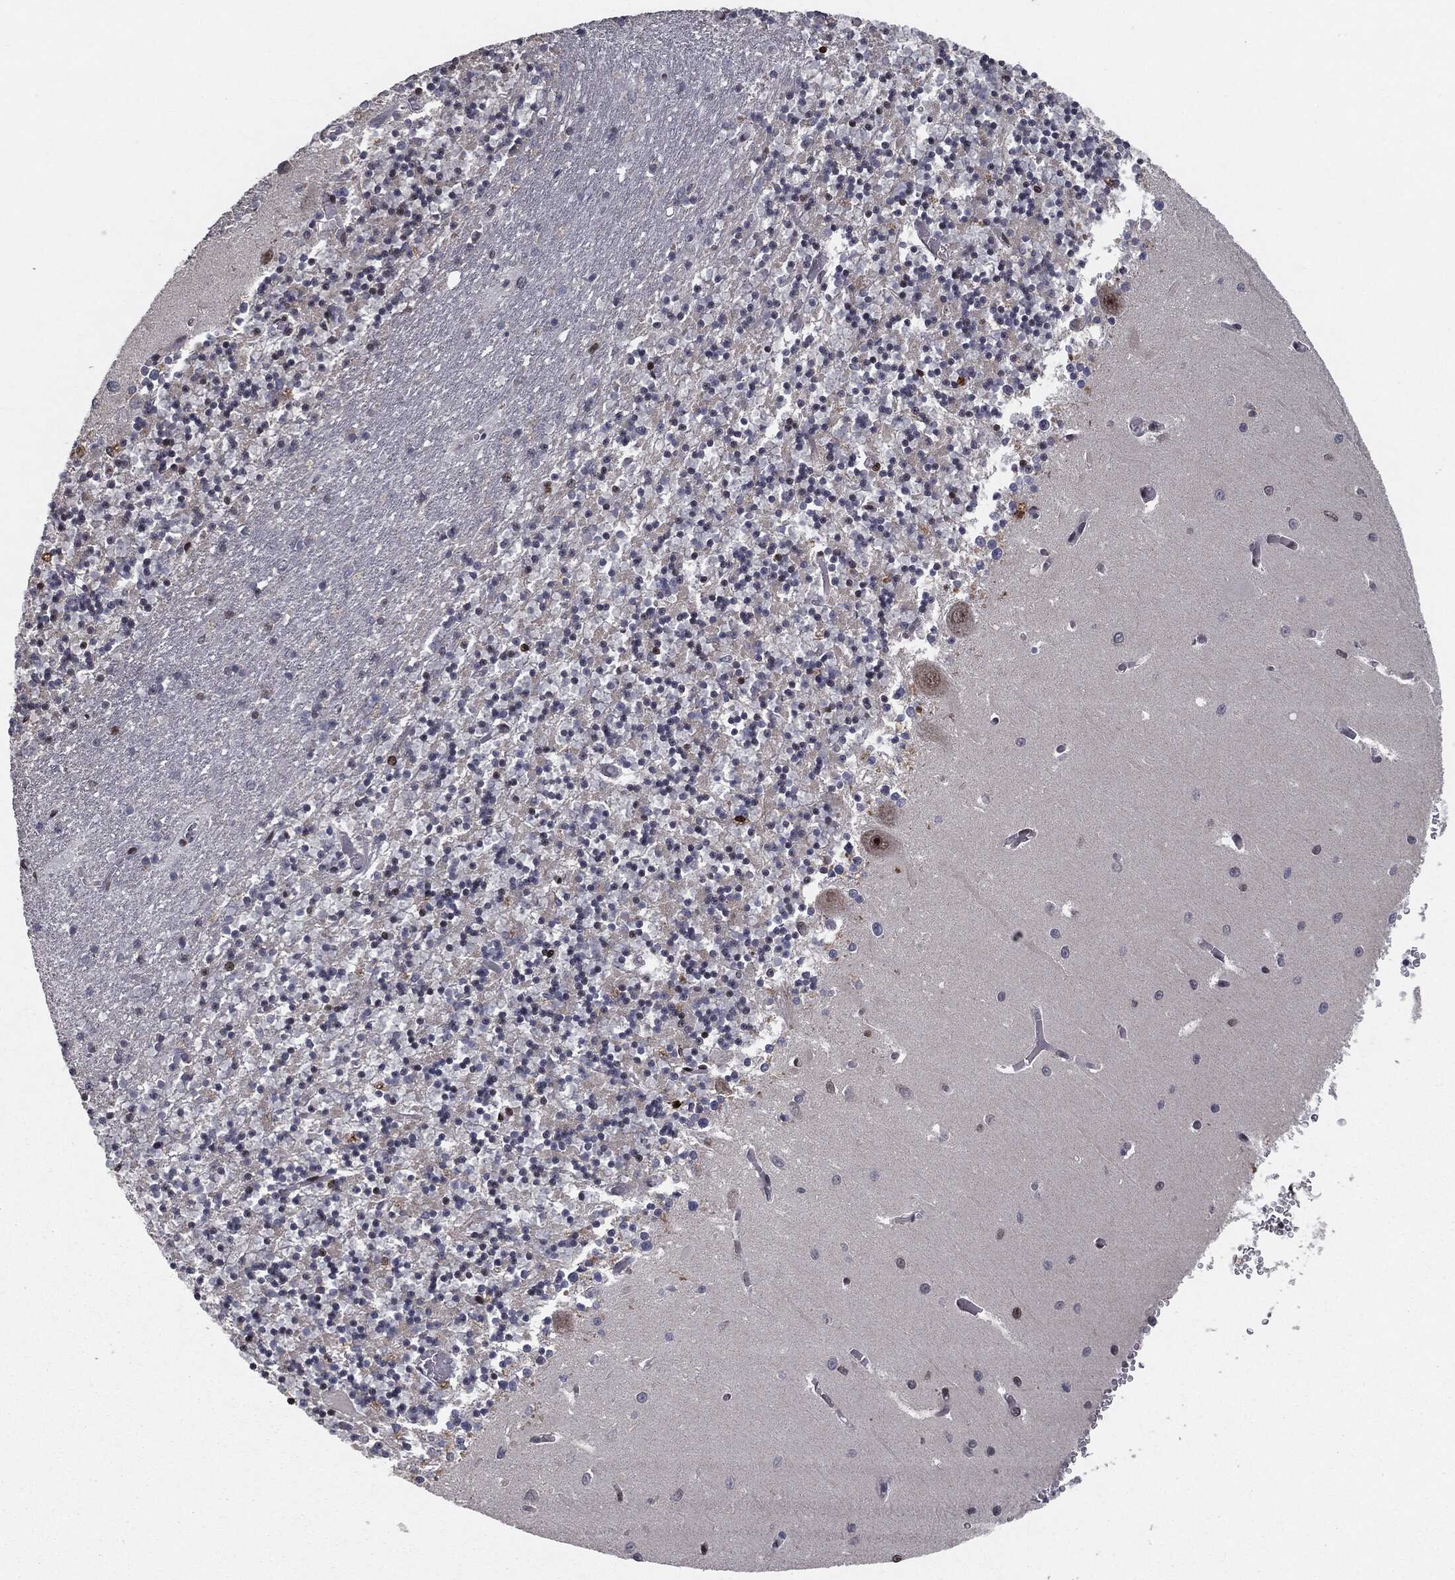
{"staining": {"intensity": "moderate", "quantity": "<25%", "location": "nuclear"}, "tissue": "cerebellum", "cell_type": "Cells in granular layer", "image_type": "normal", "snomed": [{"axis": "morphology", "description": "Normal tissue, NOS"}, {"axis": "topography", "description": "Cerebellum"}], "caption": "Moderate nuclear positivity for a protein is appreciated in approximately <25% of cells in granular layer of benign cerebellum using immunohistochemistry.", "gene": "CHCHD2", "patient": {"sex": "female", "age": 64}}